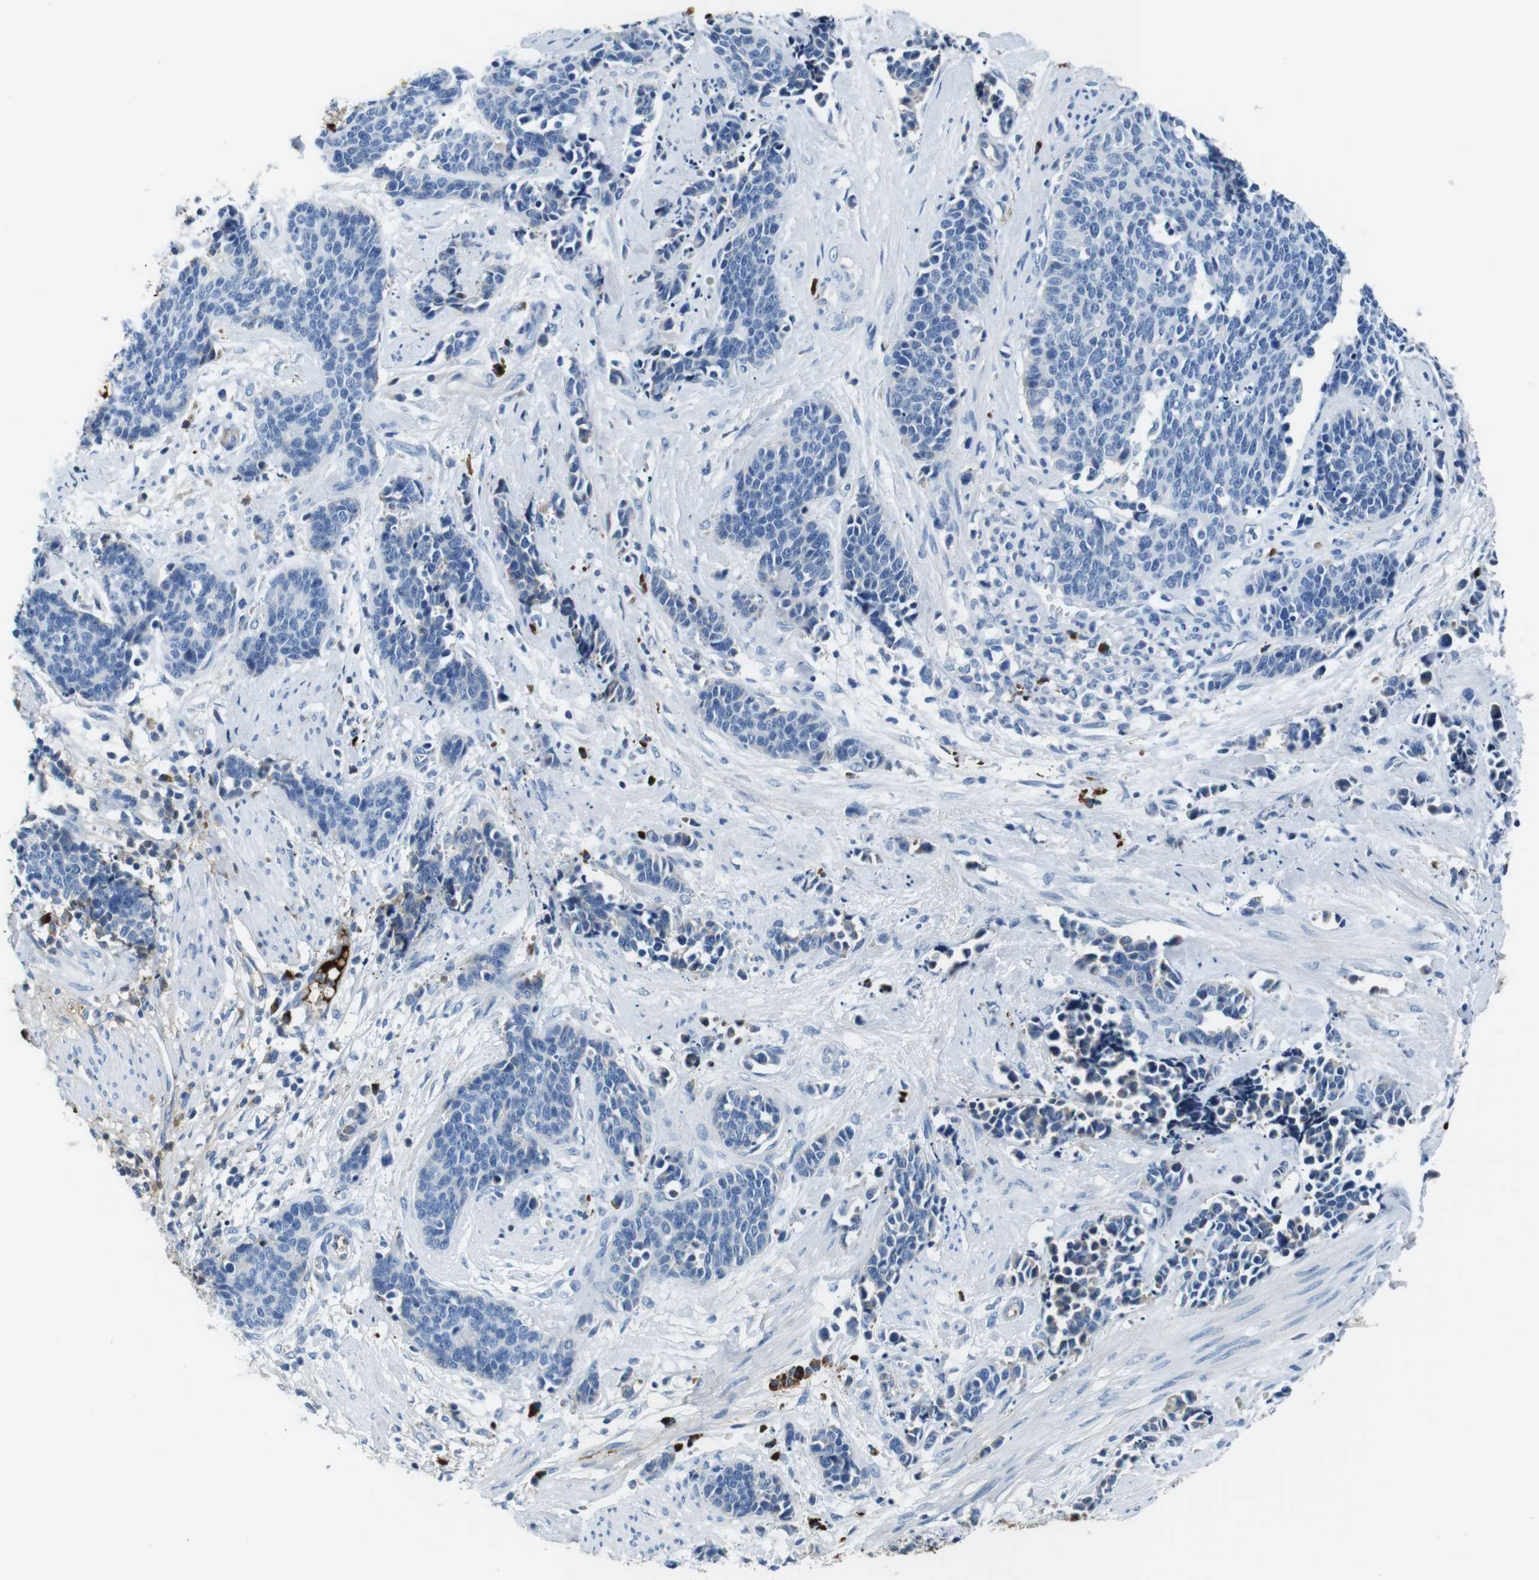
{"staining": {"intensity": "negative", "quantity": "none", "location": "none"}, "tissue": "cervical cancer", "cell_type": "Tumor cells", "image_type": "cancer", "snomed": [{"axis": "morphology", "description": "Squamous cell carcinoma, NOS"}, {"axis": "topography", "description": "Cervix"}], "caption": "Tumor cells show no significant protein positivity in cervical squamous cell carcinoma.", "gene": "IGKC", "patient": {"sex": "female", "age": 35}}